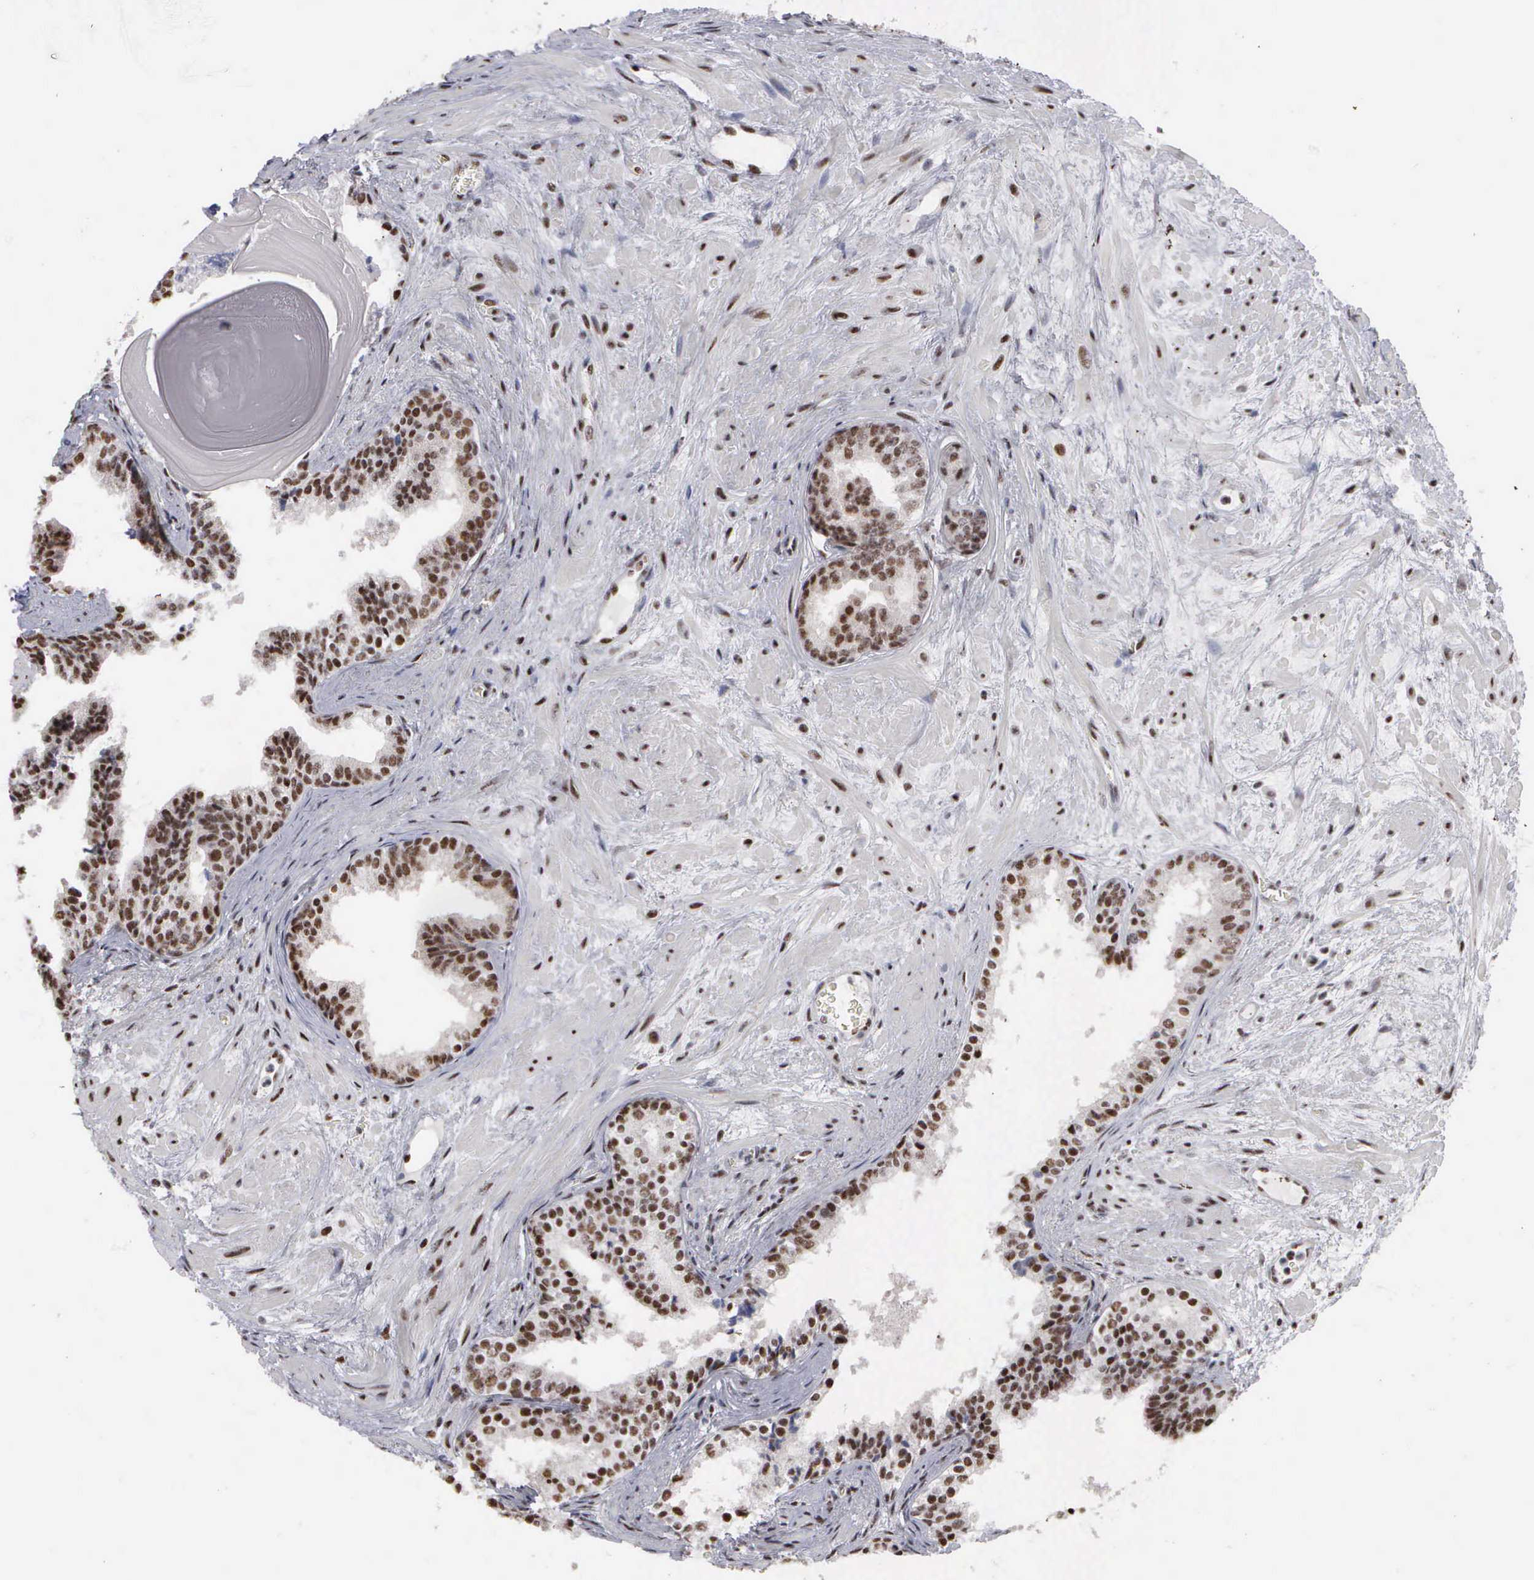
{"staining": {"intensity": "strong", "quantity": ">75%", "location": "nuclear"}, "tissue": "prostate", "cell_type": "Glandular cells", "image_type": "normal", "snomed": [{"axis": "morphology", "description": "Normal tissue, NOS"}, {"axis": "topography", "description": "Prostate"}], "caption": "High-magnification brightfield microscopy of unremarkable prostate stained with DAB (3,3'-diaminobenzidine) (brown) and counterstained with hematoxylin (blue). glandular cells exhibit strong nuclear staining is present in about>75% of cells. (Brightfield microscopy of DAB IHC at high magnification).", "gene": "KIAA0586", "patient": {"sex": "male", "age": 65}}